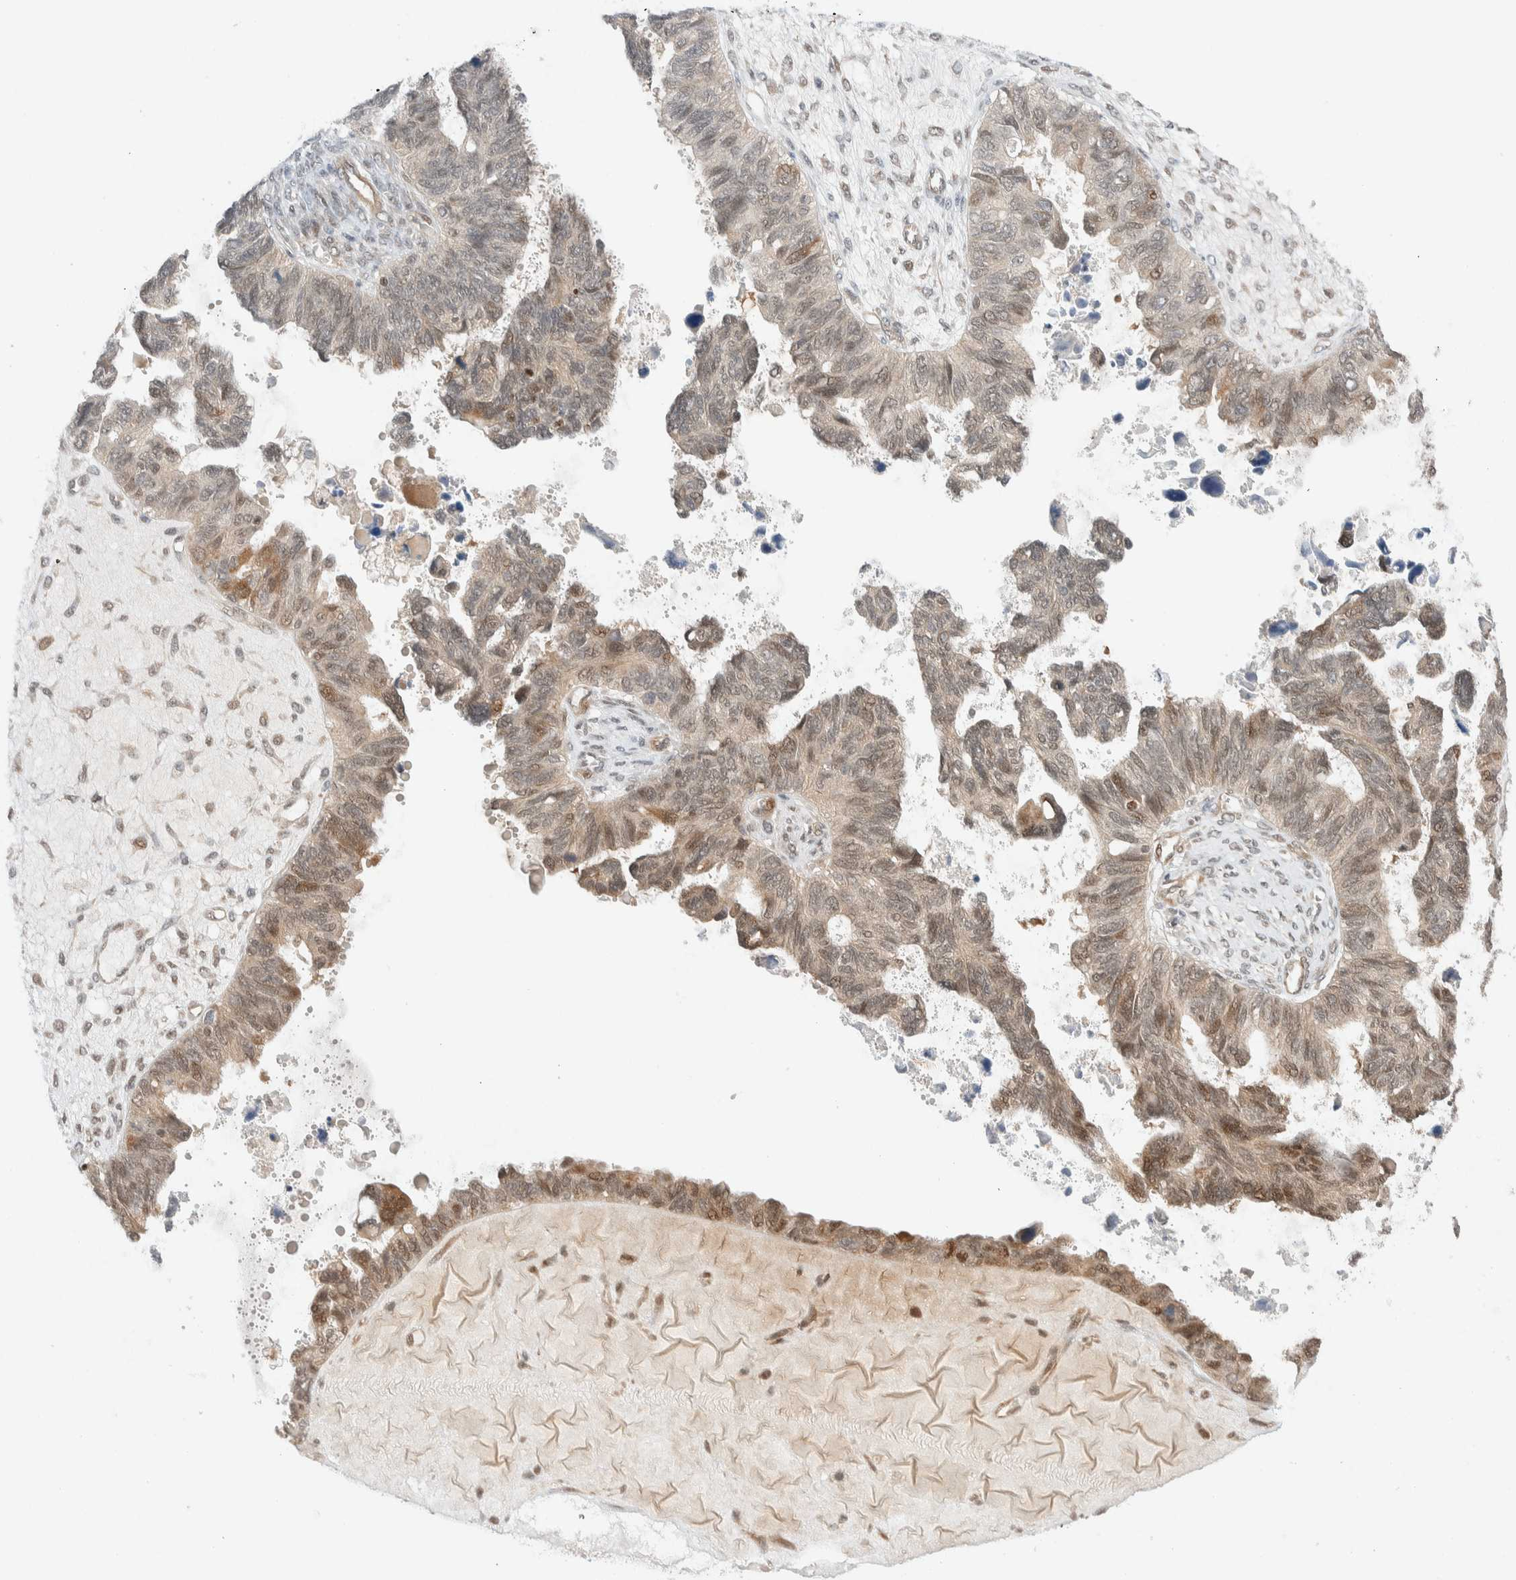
{"staining": {"intensity": "weak", "quantity": ">75%", "location": "cytoplasmic/membranous,nuclear"}, "tissue": "ovarian cancer", "cell_type": "Tumor cells", "image_type": "cancer", "snomed": [{"axis": "morphology", "description": "Cystadenocarcinoma, serous, NOS"}, {"axis": "topography", "description": "Ovary"}], "caption": "High-power microscopy captured an immunohistochemistry (IHC) micrograph of ovarian cancer (serous cystadenocarcinoma), revealing weak cytoplasmic/membranous and nuclear staining in approximately >75% of tumor cells.", "gene": "C8orf76", "patient": {"sex": "female", "age": 79}}